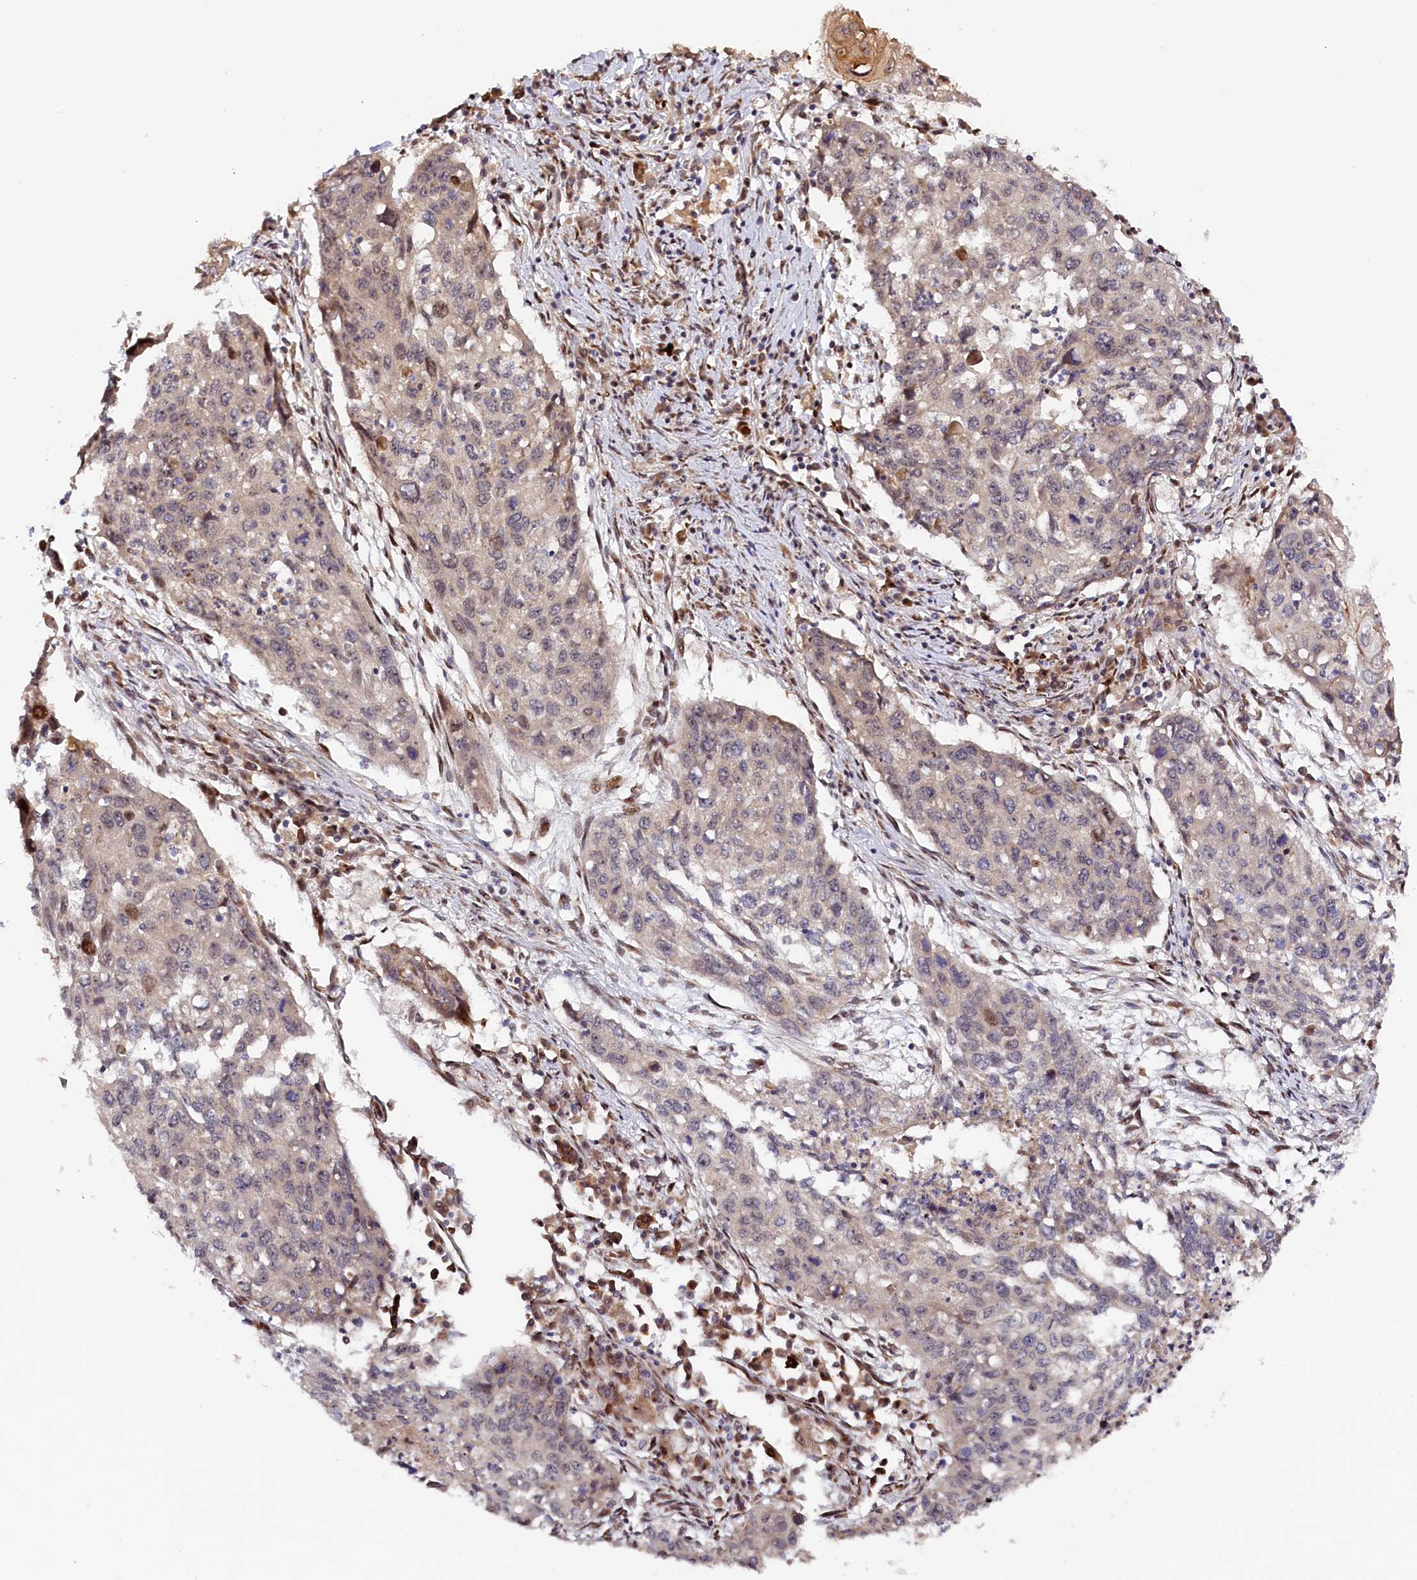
{"staining": {"intensity": "weak", "quantity": "<25%", "location": "nuclear"}, "tissue": "lung cancer", "cell_type": "Tumor cells", "image_type": "cancer", "snomed": [{"axis": "morphology", "description": "Squamous cell carcinoma, NOS"}, {"axis": "topography", "description": "Lung"}], "caption": "Lung cancer was stained to show a protein in brown. There is no significant positivity in tumor cells.", "gene": "ANKRD24", "patient": {"sex": "female", "age": 63}}